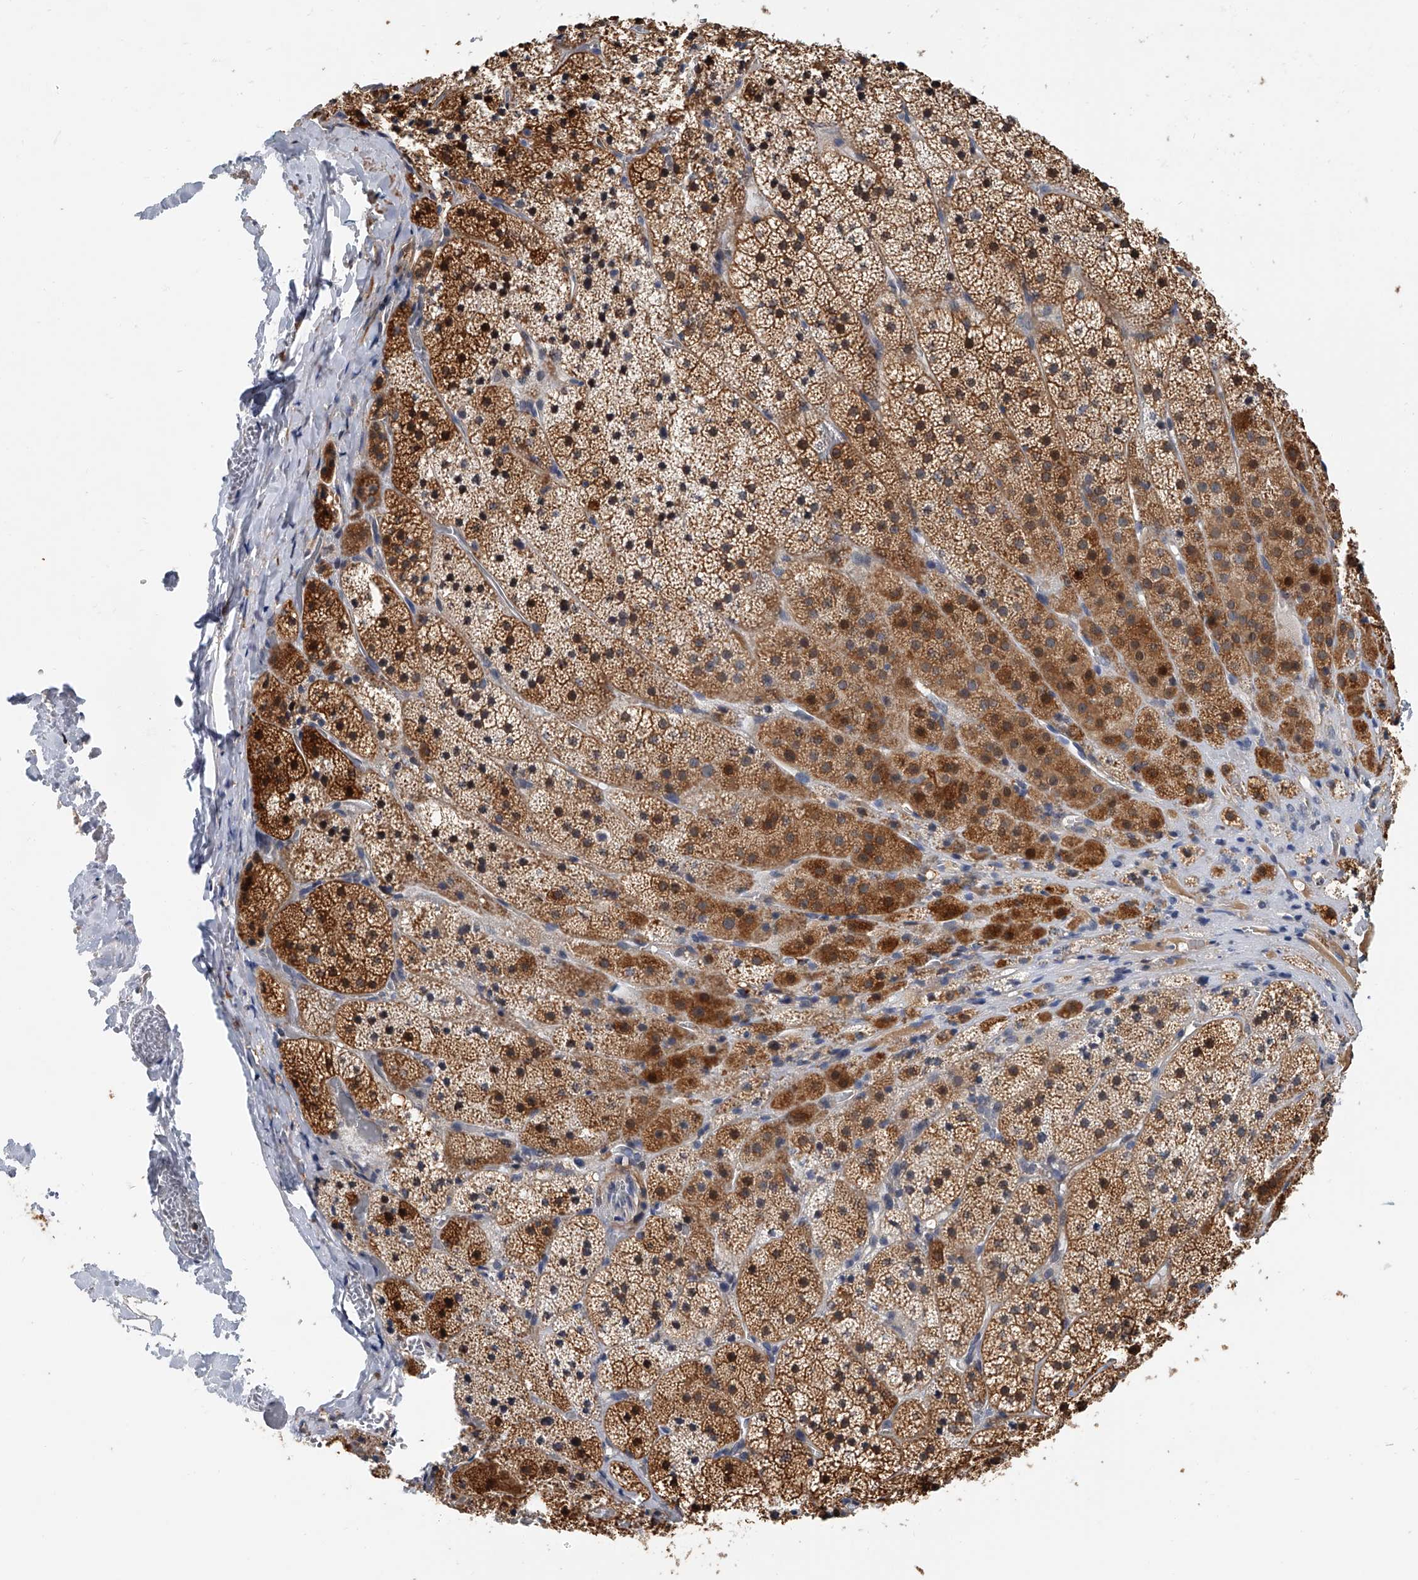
{"staining": {"intensity": "moderate", "quantity": ">75%", "location": "cytoplasmic/membranous,nuclear"}, "tissue": "adrenal gland", "cell_type": "Glandular cells", "image_type": "normal", "snomed": [{"axis": "morphology", "description": "Normal tissue, NOS"}, {"axis": "topography", "description": "Adrenal gland"}], "caption": "Immunohistochemical staining of normal human adrenal gland reveals moderate cytoplasmic/membranous,nuclear protein expression in approximately >75% of glandular cells.", "gene": "CD200", "patient": {"sex": "female", "age": 44}}